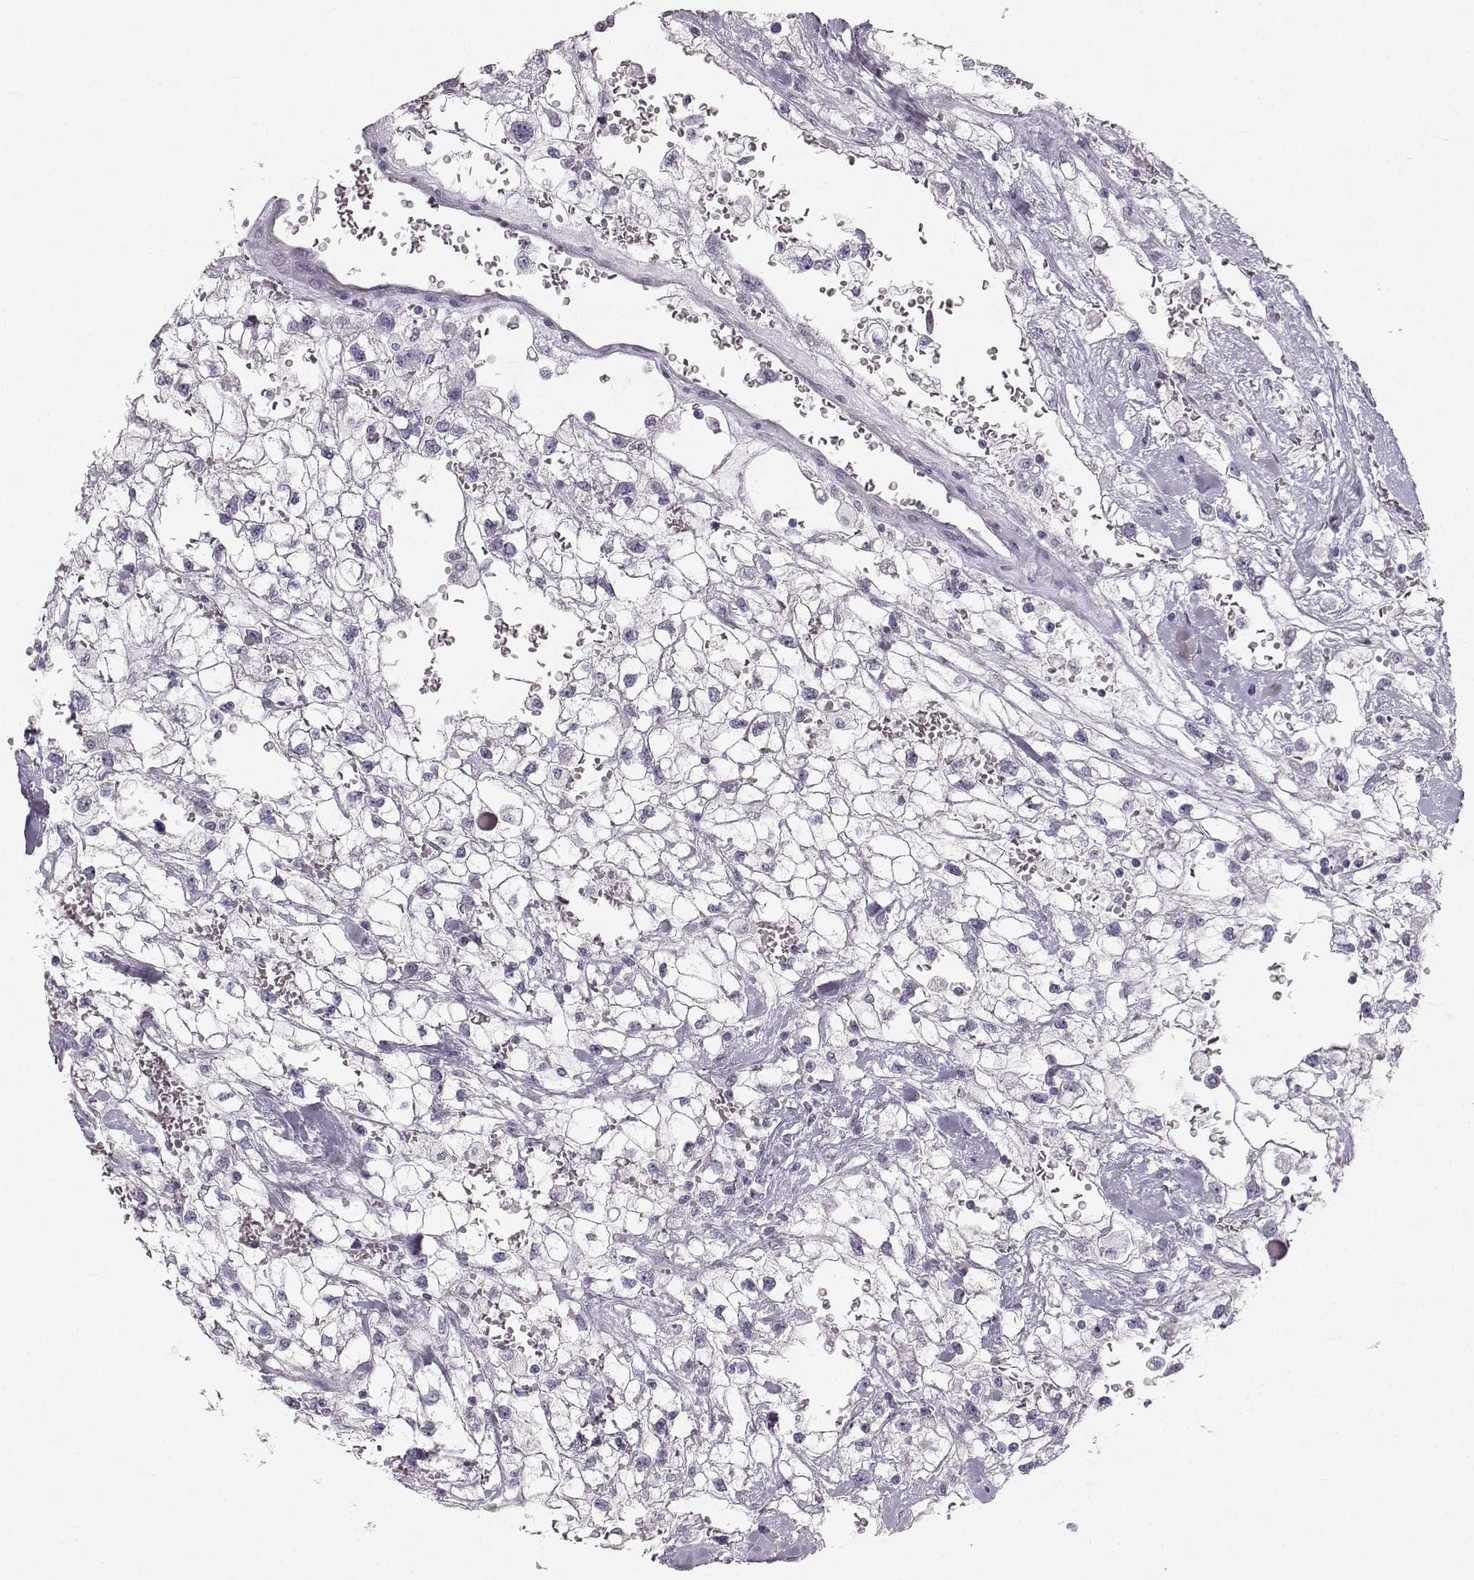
{"staining": {"intensity": "negative", "quantity": "none", "location": "none"}, "tissue": "renal cancer", "cell_type": "Tumor cells", "image_type": "cancer", "snomed": [{"axis": "morphology", "description": "Adenocarcinoma, NOS"}, {"axis": "topography", "description": "Kidney"}], "caption": "This micrograph is of renal cancer (adenocarcinoma) stained with immunohistochemistry to label a protein in brown with the nuclei are counter-stained blue. There is no staining in tumor cells.", "gene": "OIP5", "patient": {"sex": "male", "age": 59}}